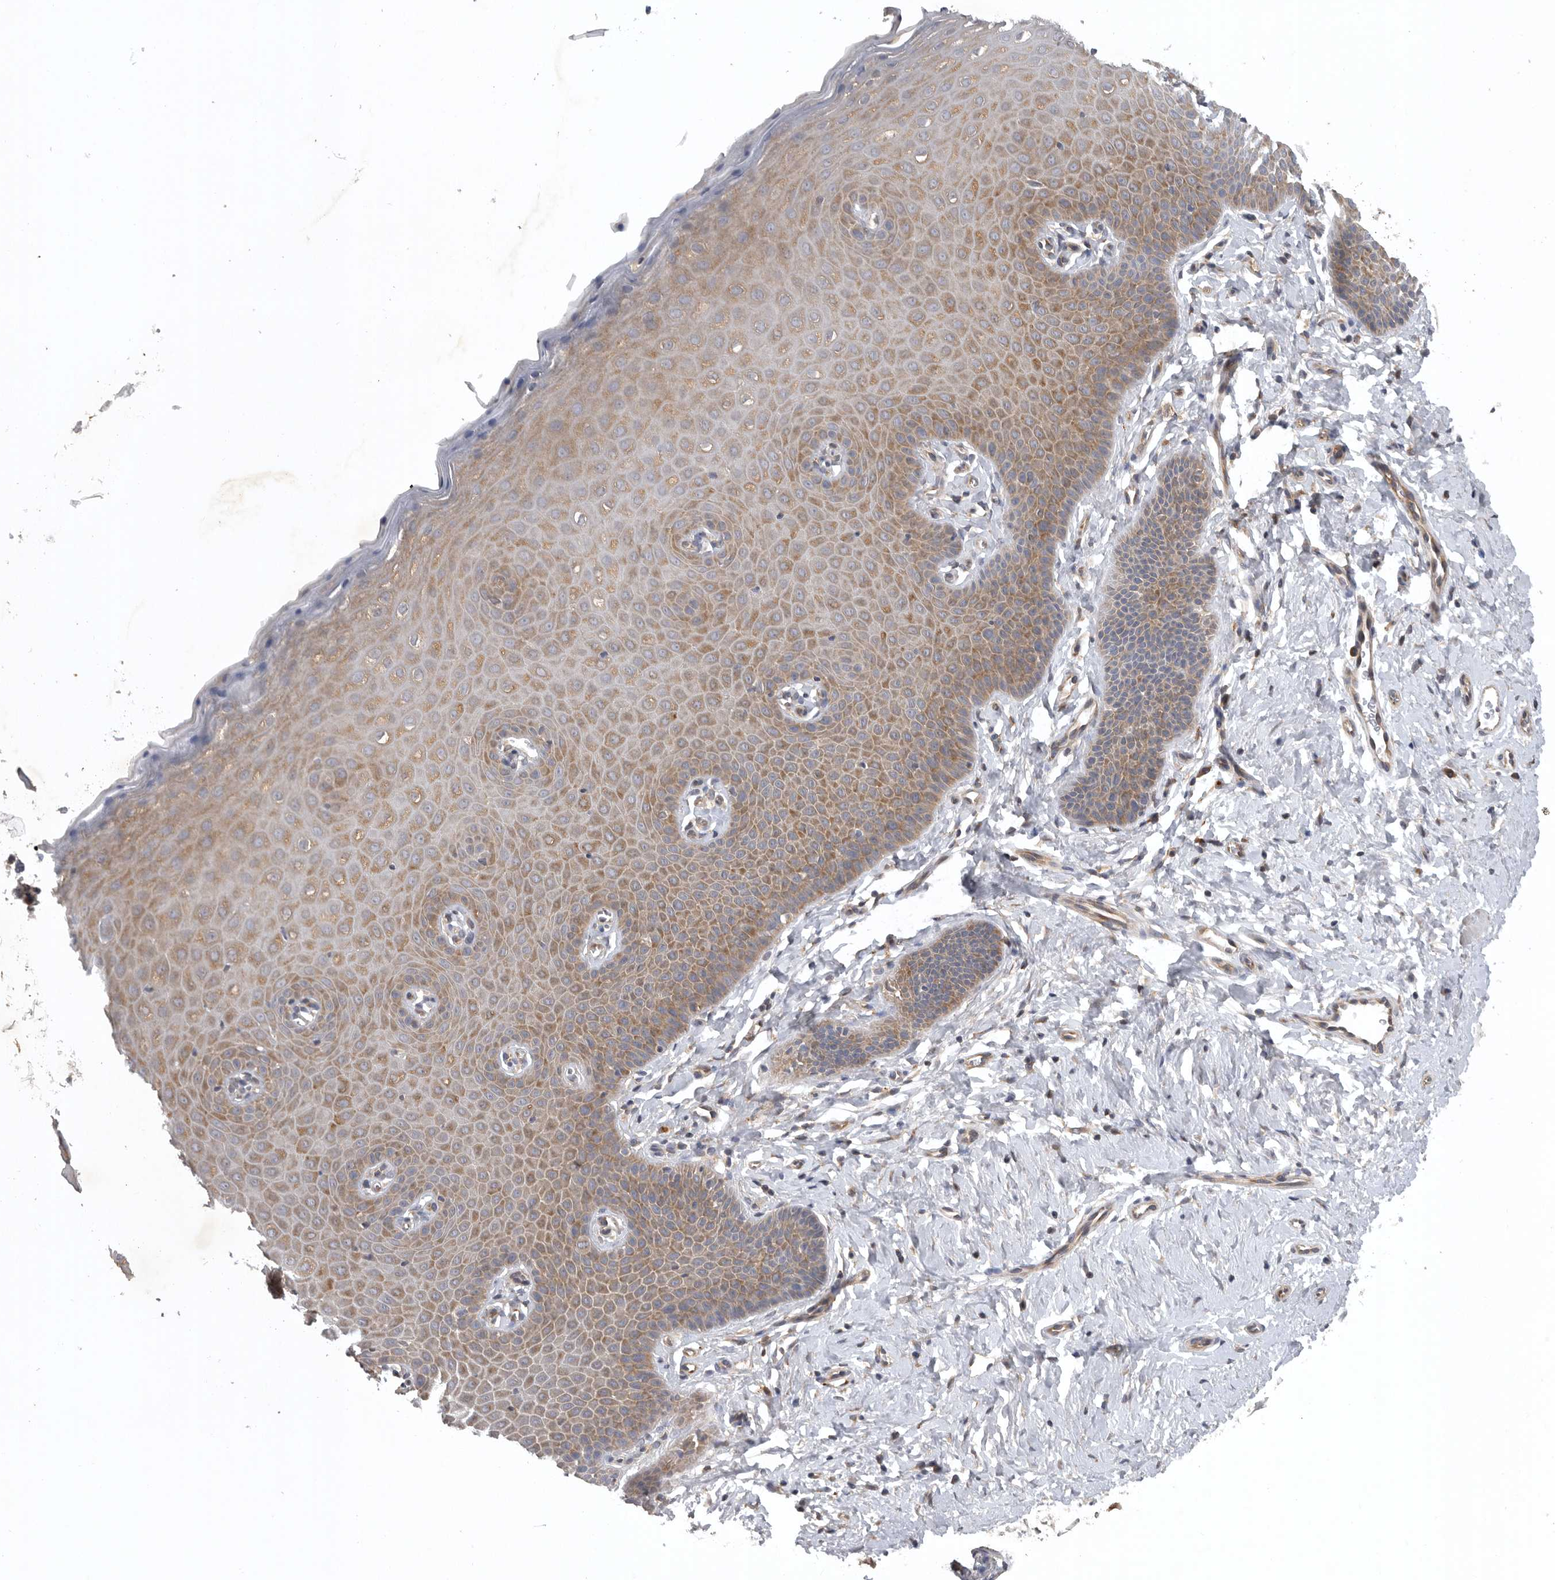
{"staining": {"intensity": "moderate", "quantity": ">75%", "location": "cytoplasmic/membranous"}, "tissue": "cervix", "cell_type": "Glandular cells", "image_type": "normal", "snomed": [{"axis": "morphology", "description": "Normal tissue, NOS"}, {"axis": "topography", "description": "Cervix"}], "caption": "Protein staining demonstrates moderate cytoplasmic/membranous expression in about >75% of glandular cells in benign cervix.", "gene": "C1orf109", "patient": {"sex": "female", "age": 36}}